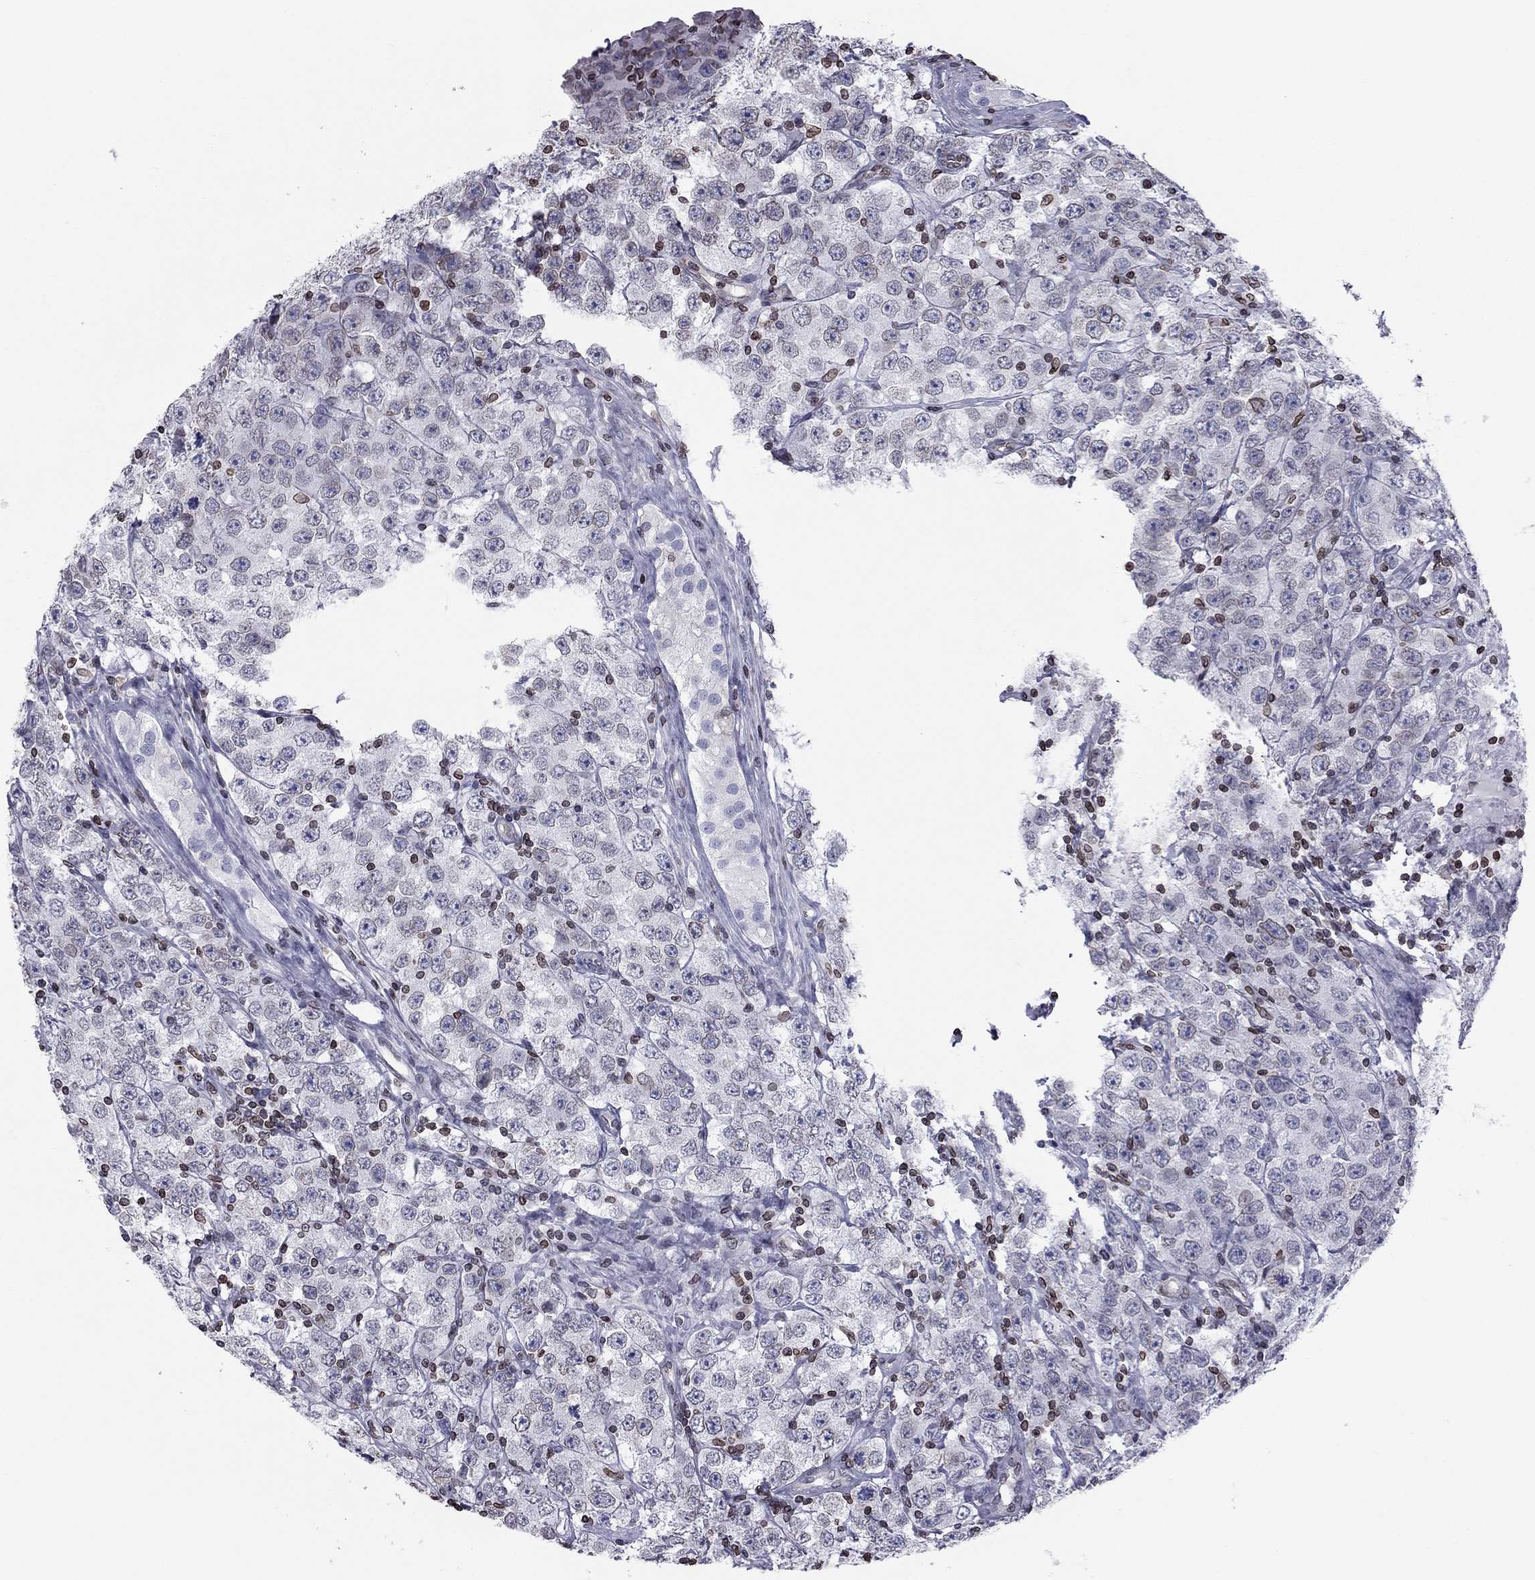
{"staining": {"intensity": "weak", "quantity": "<25%", "location": "cytoplasmic/membranous,nuclear"}, "tissue": "testis cancer", "cell_type": "Tumor cells", "image_type": "cancer", "snomed": [{"axis": "morphology", "description": "Seminoma, NOS"}, {"axis": "topography", "description": "Testis"}], "caption": "Immunohistochemistry (IHC) histopathology image of human testis cancer stained for a protein (brown), which reveals no positivity in tumor cells. Nuclei are stained in blue.", "gene": "ESPL1", "patient": {"sex": "male", "age": 52}}